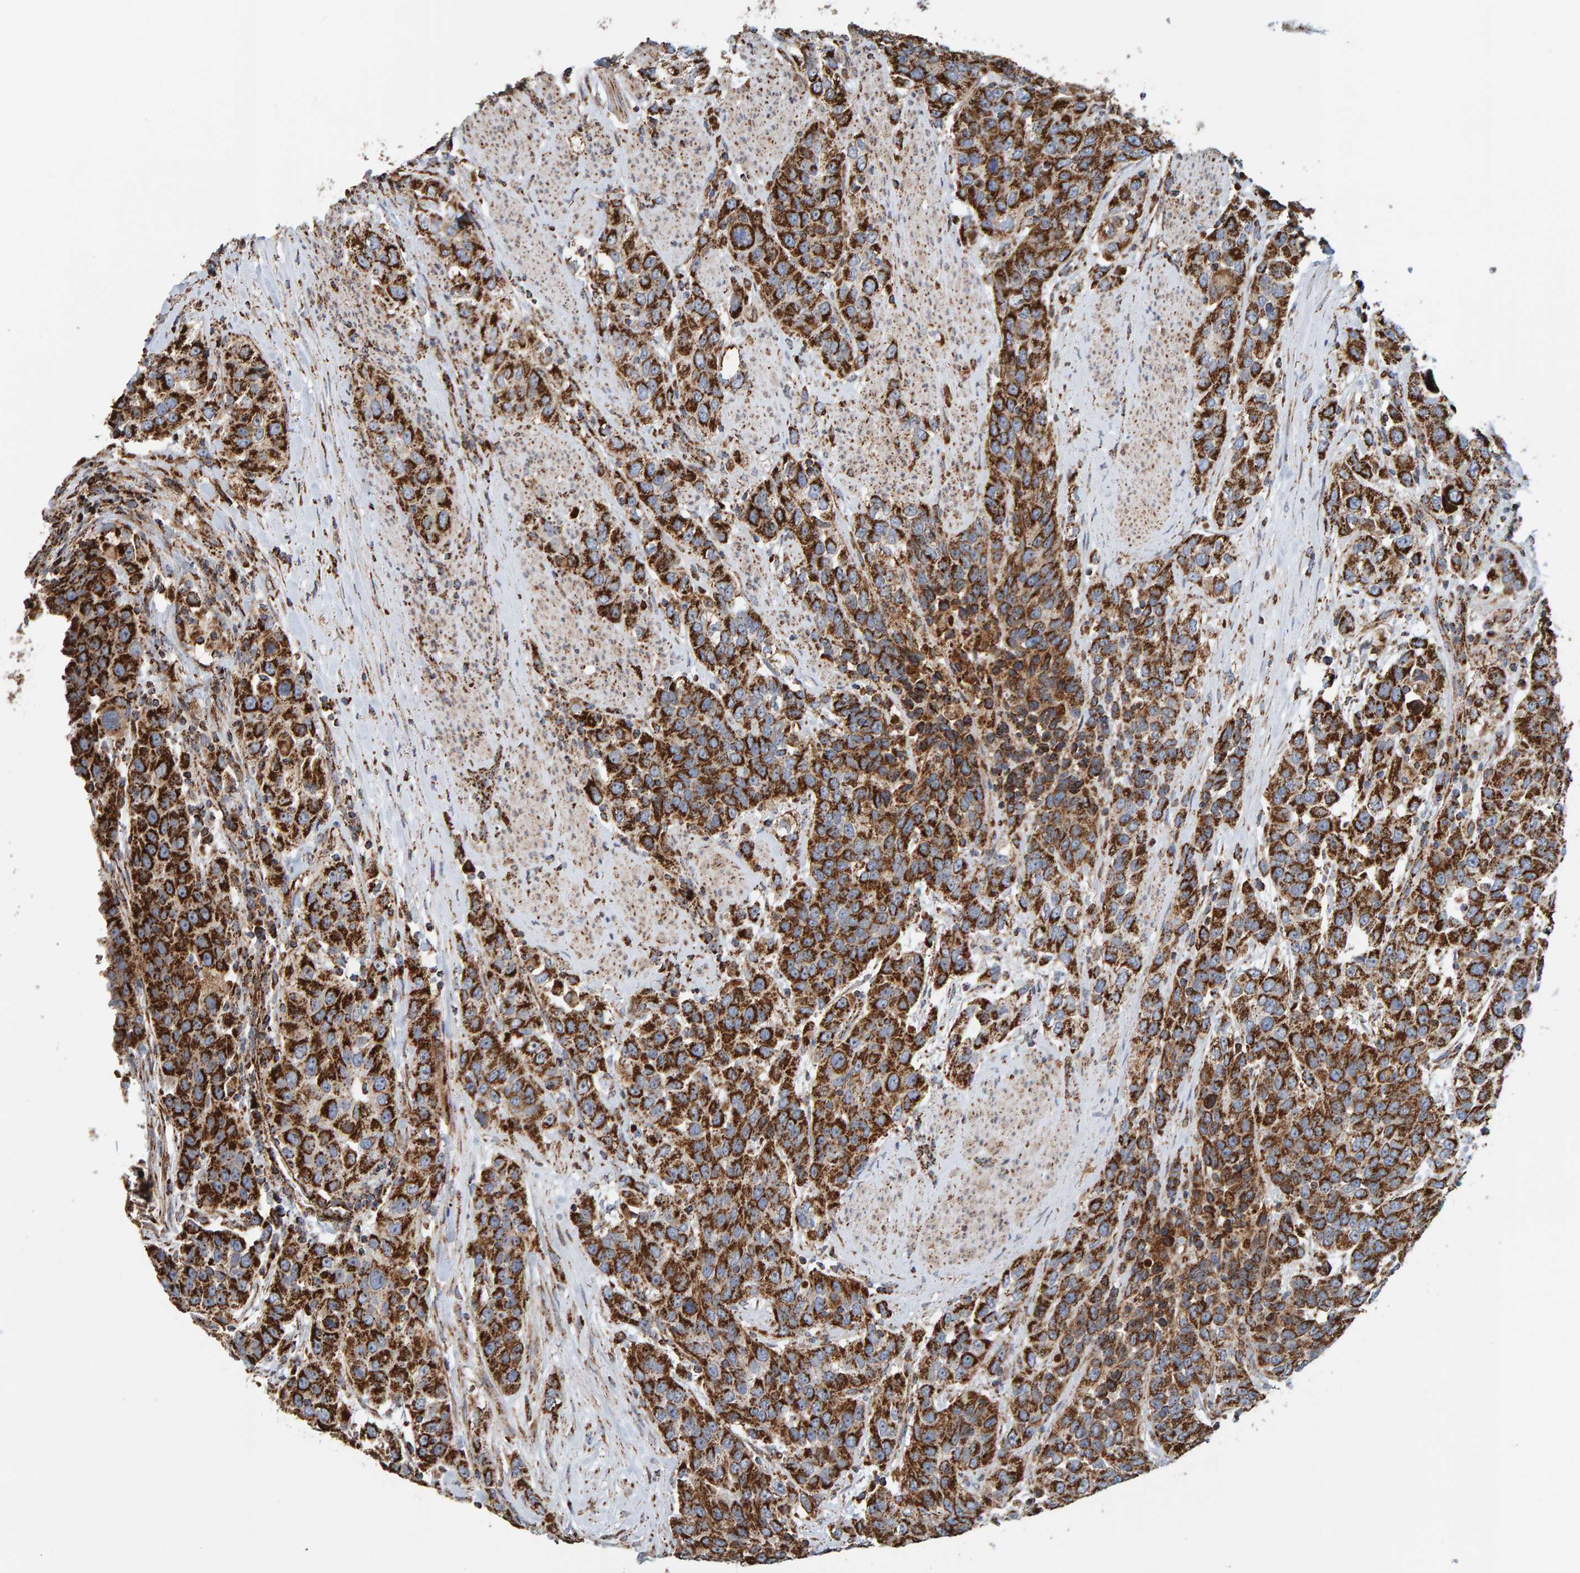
{"staining": {"intensity": "strong", "quantity": ">75%", "location": "cytoplasmic/membranous"}, "tissue": "urothelial cancer", "cell_type": "Tumor cells", "image_type": "cancer", "snomed": [{"axis": "morphology", "description": "Urothelial carcinoma, High grade"}, {"axis": "topography", "description": "Urinary bladder"}], "caption": "The immunohistochemical stain shows strong cytoplasmic/membranous expression in tumor cells of urothelial carcinoma (high-grade) tissue.", "gene": "MRPL45", "patient": {"sex": "female", "age": 80}}